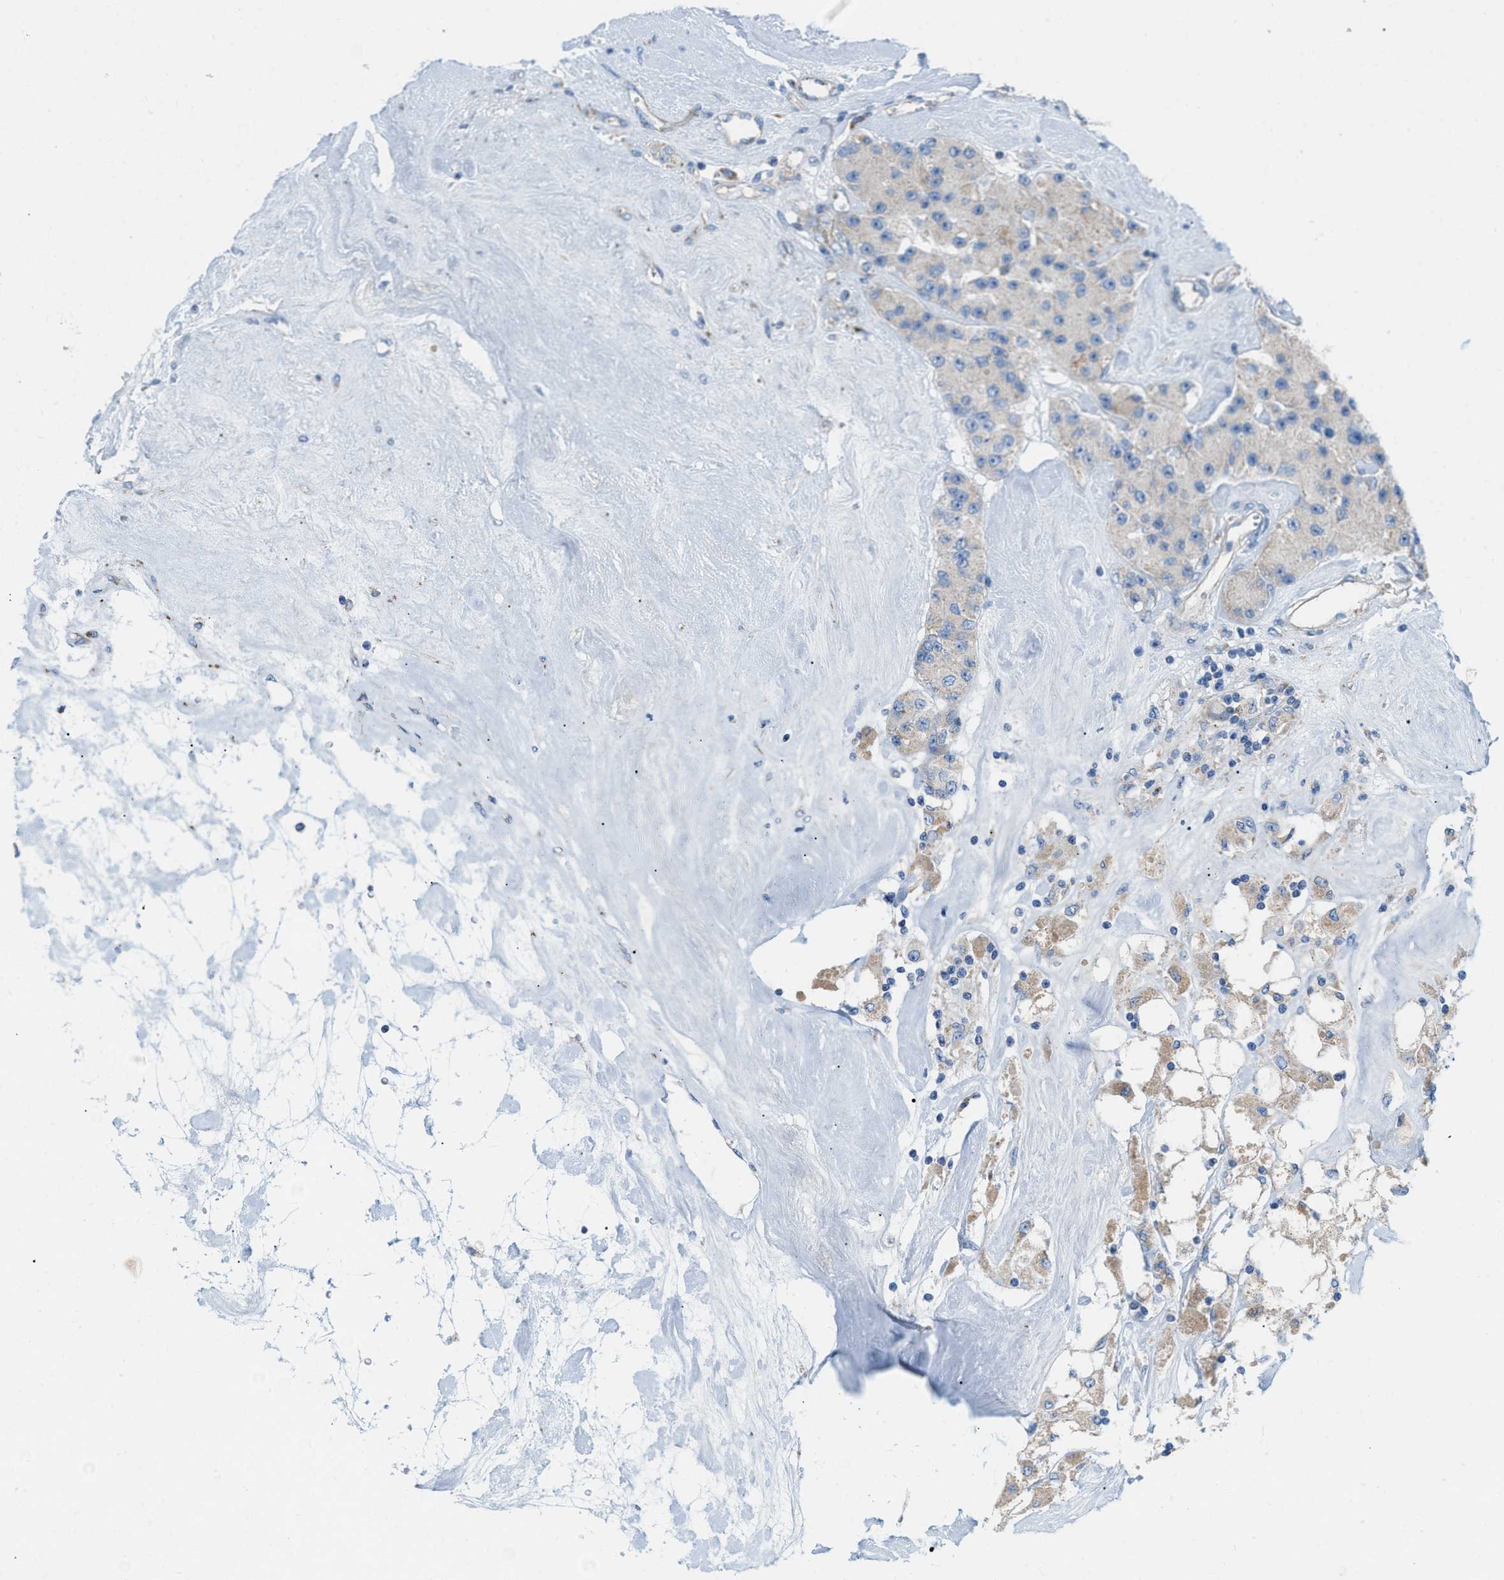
{"staining": {"intensity": "moderate", "quantity": "<25%", "location": "cytoplasmic/membranous"}, "tissue": "carcinoid", "cell_type": "Tumor cells", "image_type": "cancer", "snomed": [{"axis": "morphology", "description": "Carcinoid, malignant, NOS"}, {"axis": "topography", "description": "Pancreas"}], "caption": "There is low levels of moderate cytoplasmic/membranous positivity in tumor cells of malignant carcinoid, as demonstrated by immunohistochemical staining (brown color).", "gene": "JADE1", "patient": {"sex": "male", "age": 41}}